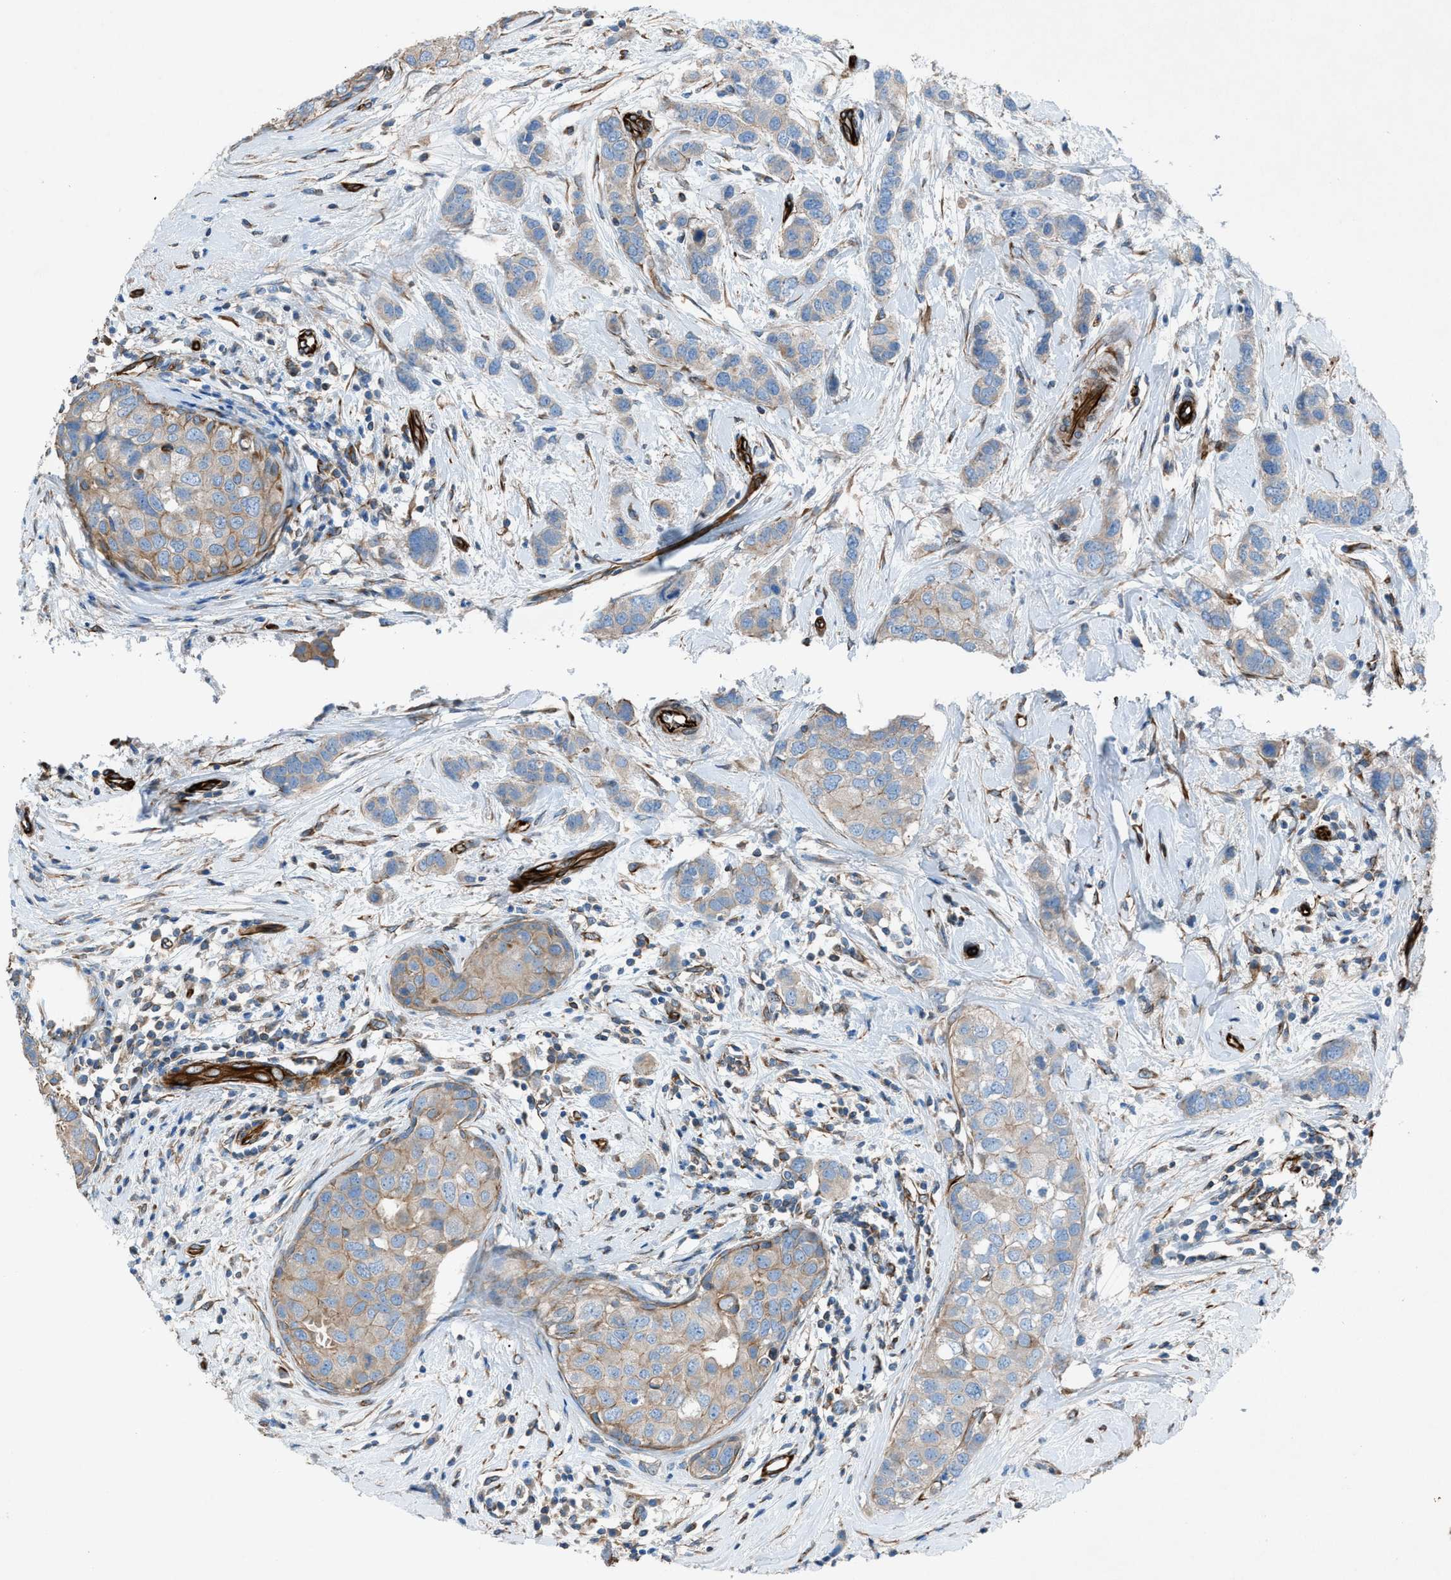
{"staining": {"intensity": "weak", "quantity": ">75%", "location": "cytoplasmic/membranous"}, "tissue": "breast cancer", "cell_type": "Tumor cells", "image_type": "cancer", "snomed": [{"axis": "morphology", "description": "Duct carcinoma"}, {"axis": "topography", "description": "Breast"}], "caption": "Breast intraductal carcinoma was stained to show a protein in brown. There is low levels of weak cytoplasmic/membranous expression in about >75% of tumor cells. (IHC, brightfield microscopy, high magnification).", "gene": "CABP7", "patient": {"sex": "female", "age": 50}}